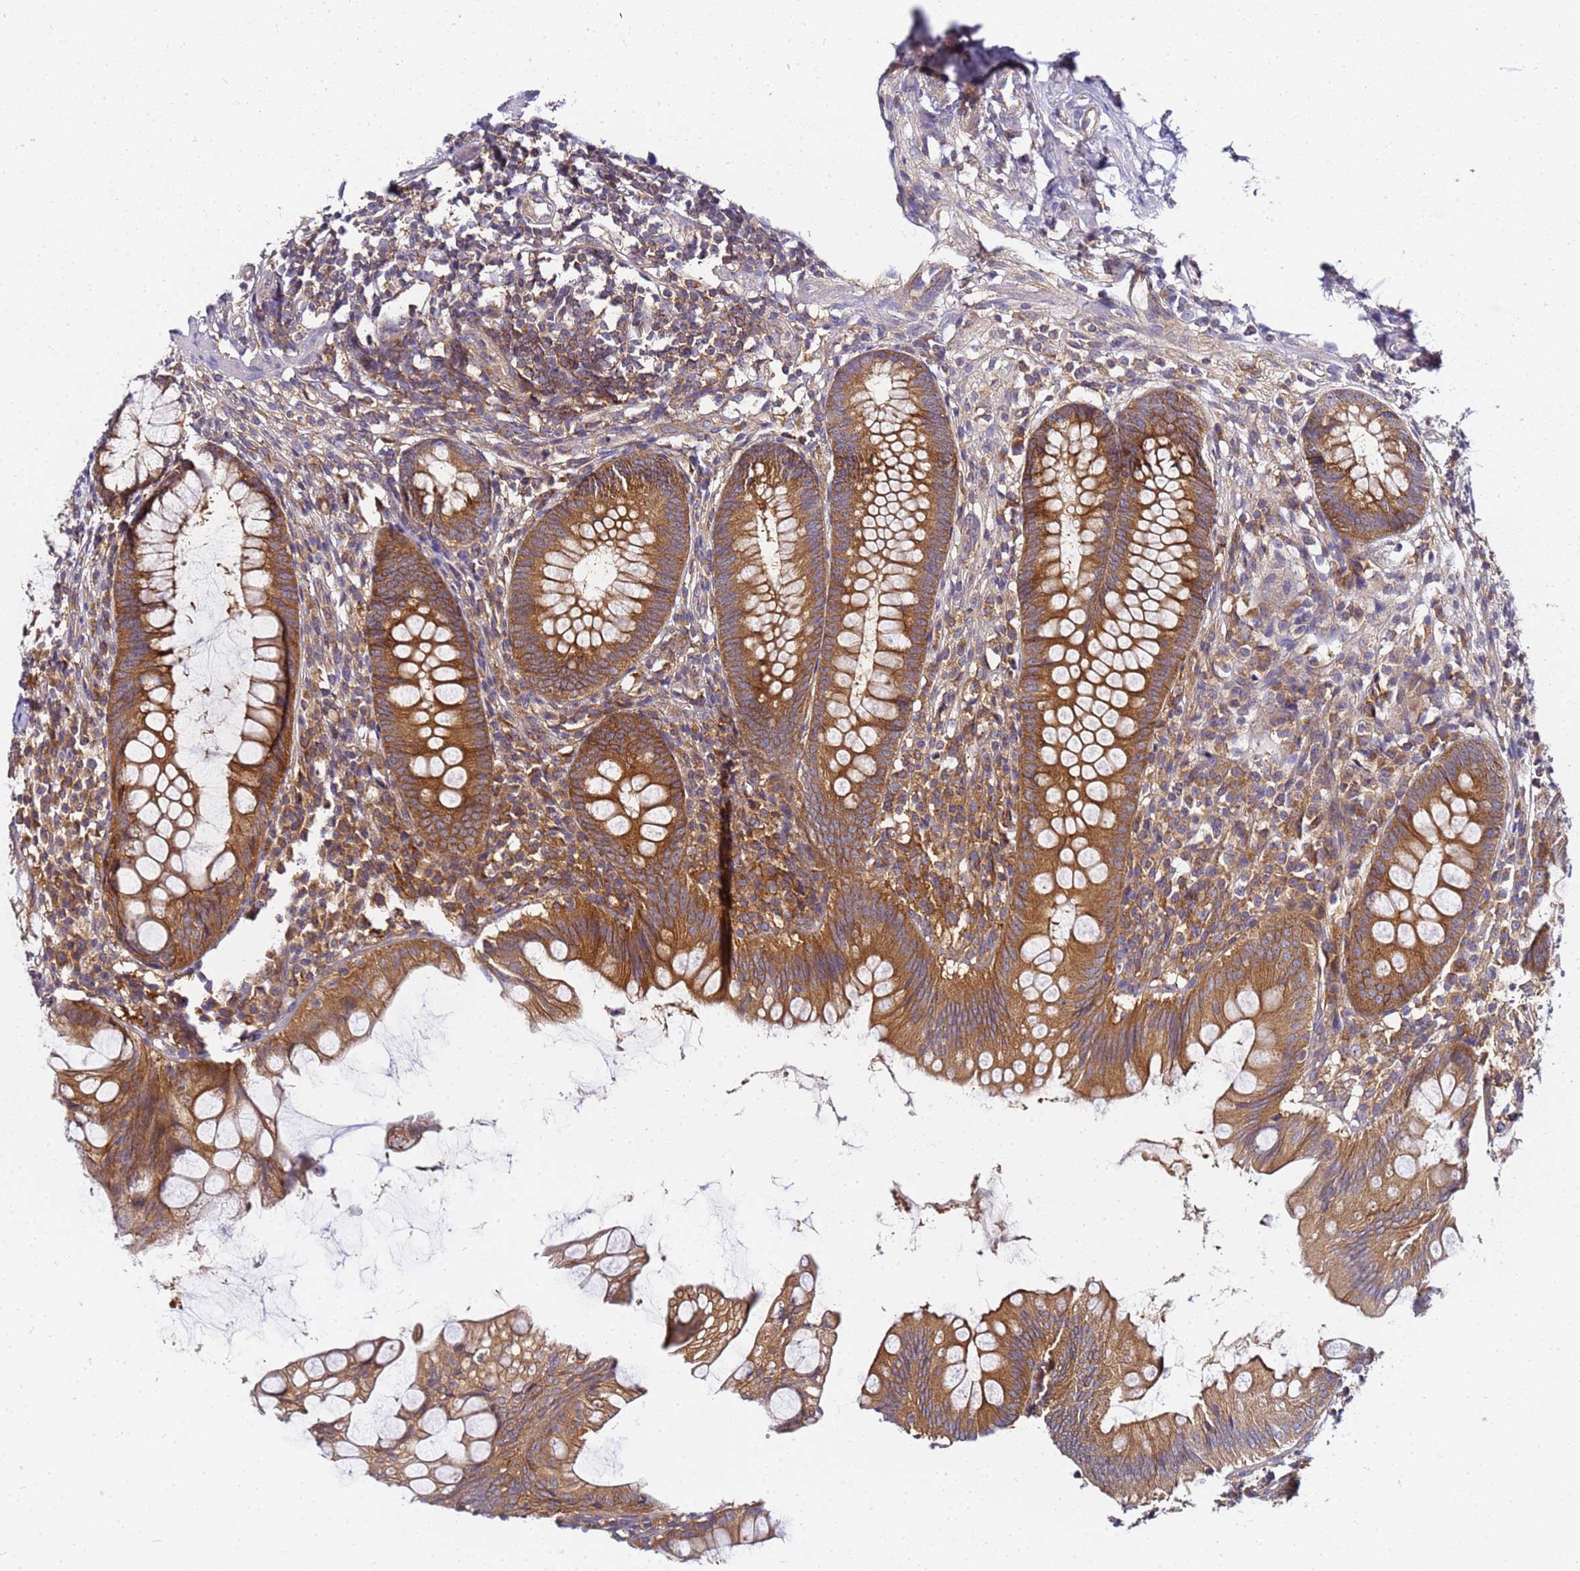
{"staining": {"intensity": "strong", "quantity": ">75%", "location": "cytoplasmic/membranous"}, "tissue": "appendix", "cell_type": "Glandular cells", "image_type": "normal", "snomed": [{"axis": "morphology", "description": "Normal tissue, NOS"}, {"axis": "topography", "description": "Appendix"}], "caption": "The image demonstrates staining of unremarkable appendix, revealing strong cytoplasmic/membranous protein expression (brown color) within glandular cells.", "gene": "CHM", "patient": {"sex": "male", "age": 56}}